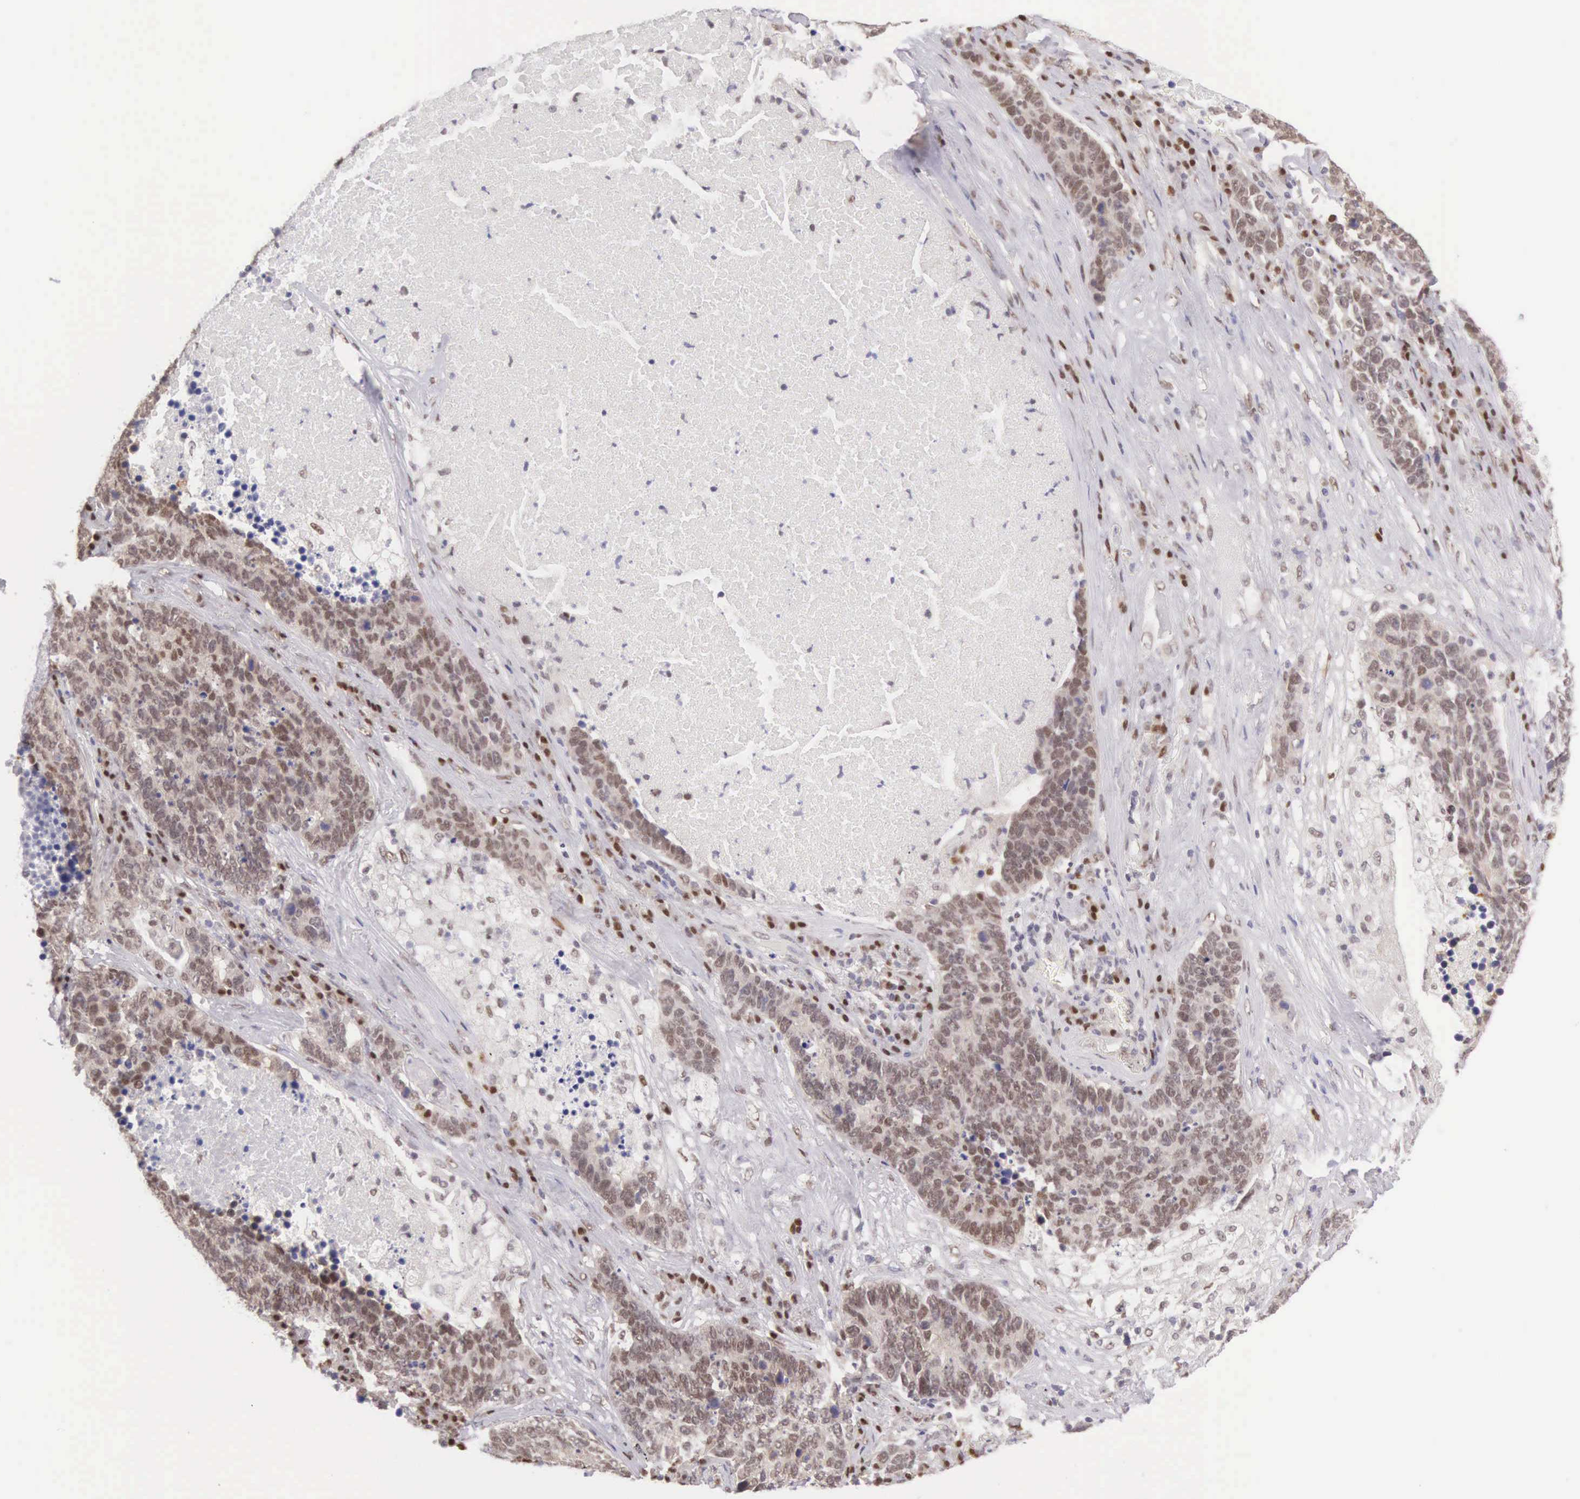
{"staining": {"intensity": "moderate", "quantity": ">75%", "location": "nuclear"}, "tissue": "lung cancer", "cell_type": "Tumor cells", "image_type": "cancer", "snomed": [{"axis": "morphology", "description": "Neoplasm, malignant, NOS"}, {"axis": "topography", "description": "Lung"}], "caption": "Immunohistochemistry of human lung neoplasm (malignant) demonstrates medium levels of moderate nuclear staining in approximately >75% of tumor cells.", "gene": "CCDC117", "patient": {"sex": "female", "age": 75}}